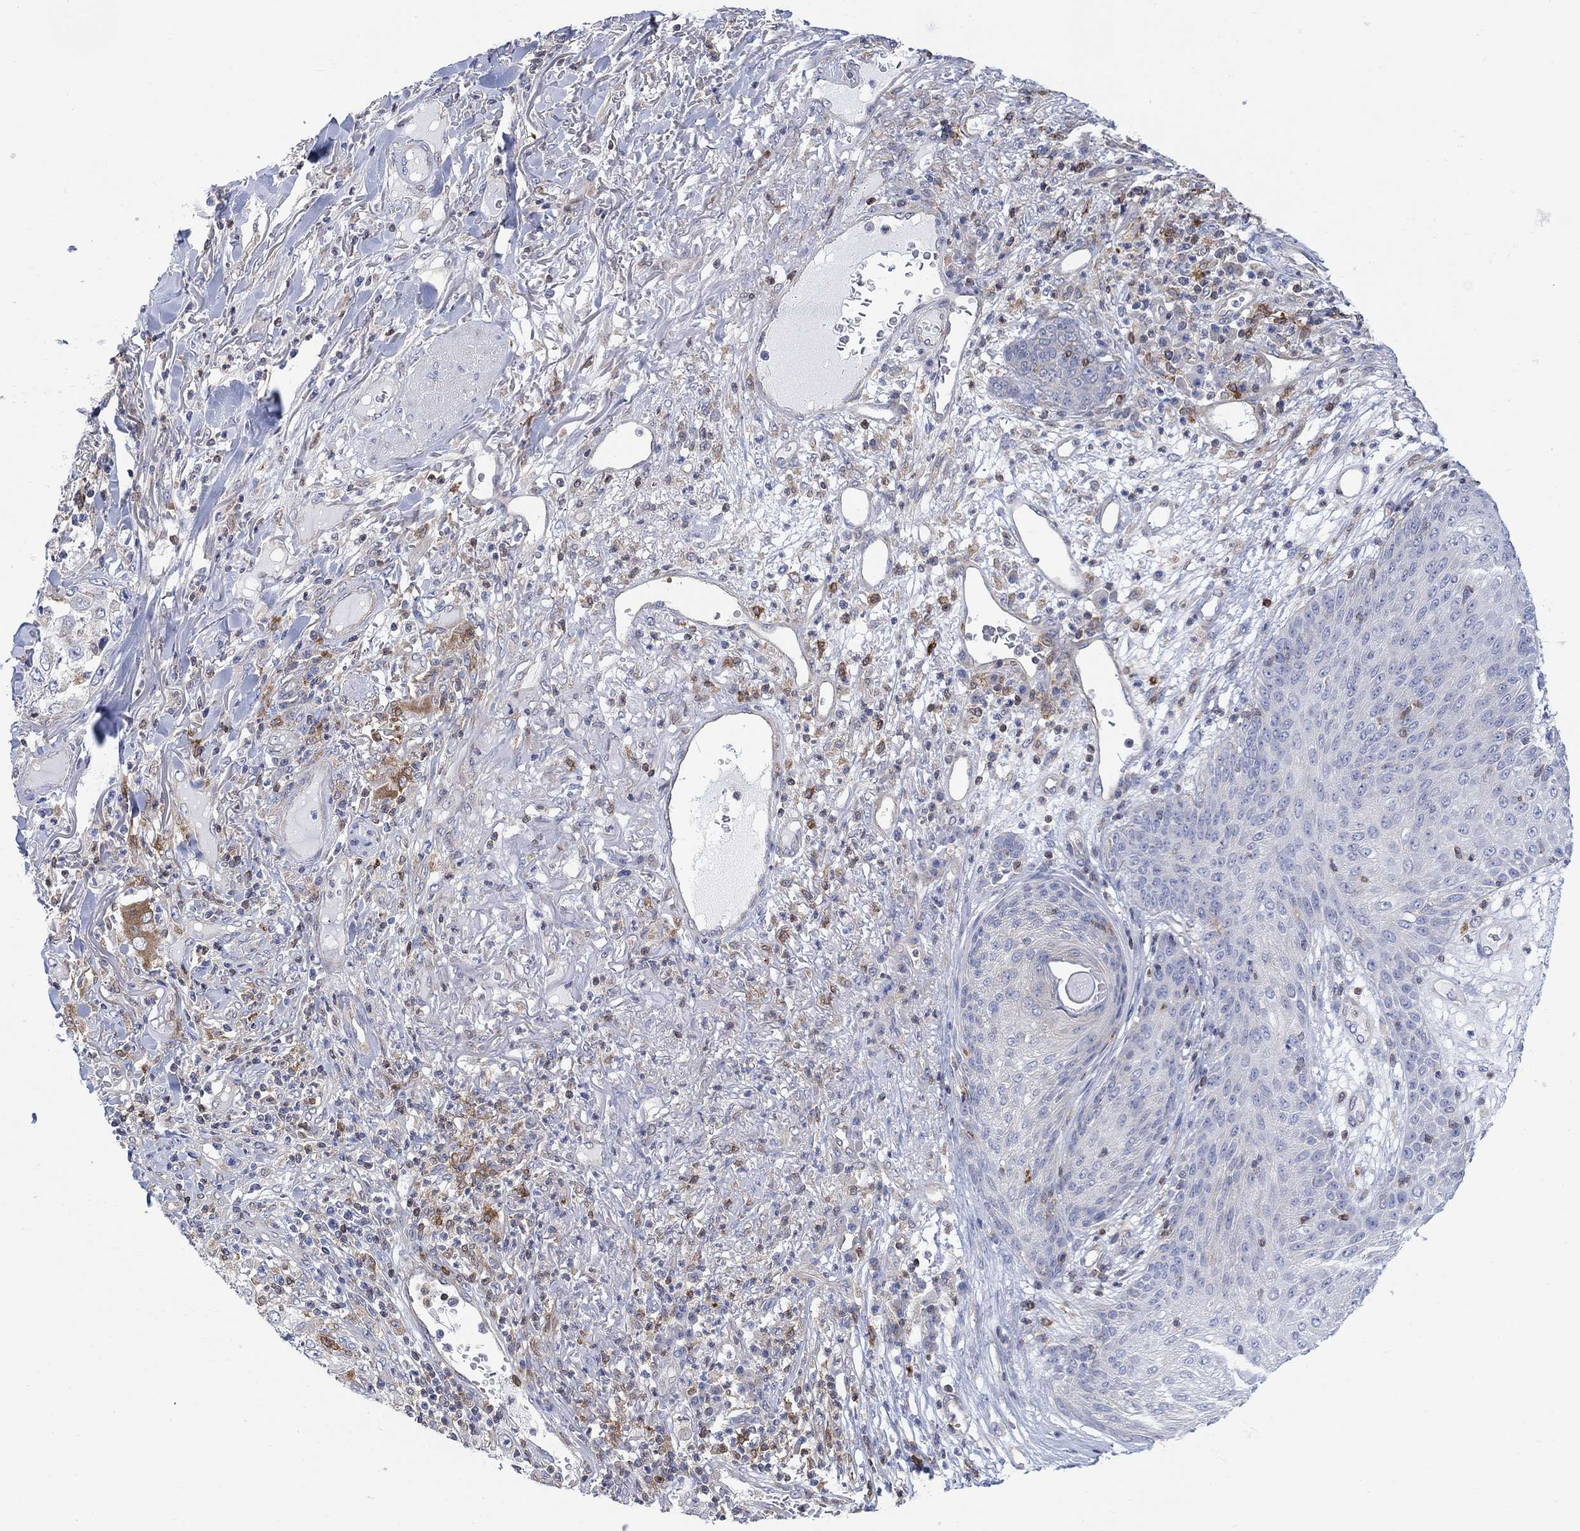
{"staining": {"intensity": "moderate", "quantity": "<25%", "location": "cytoplasmic/membranous"}, "tissue": "skin cancer", "cell_type": "Tumor cells", "image_type": "cancer", "snomed": [{"axis": "morphology", "description": "Squamous cell carcinoma, NOS"}, {"axis": "topography", "description": "Skin"}], "caption": "The histopathology image reveals a brown stain indicating the presence of a protein in the cytoplasmic/membranous of tumor cells in skin cancer.", "gene": "GBP5", "patient": {"sex": "male", "age": 82}}